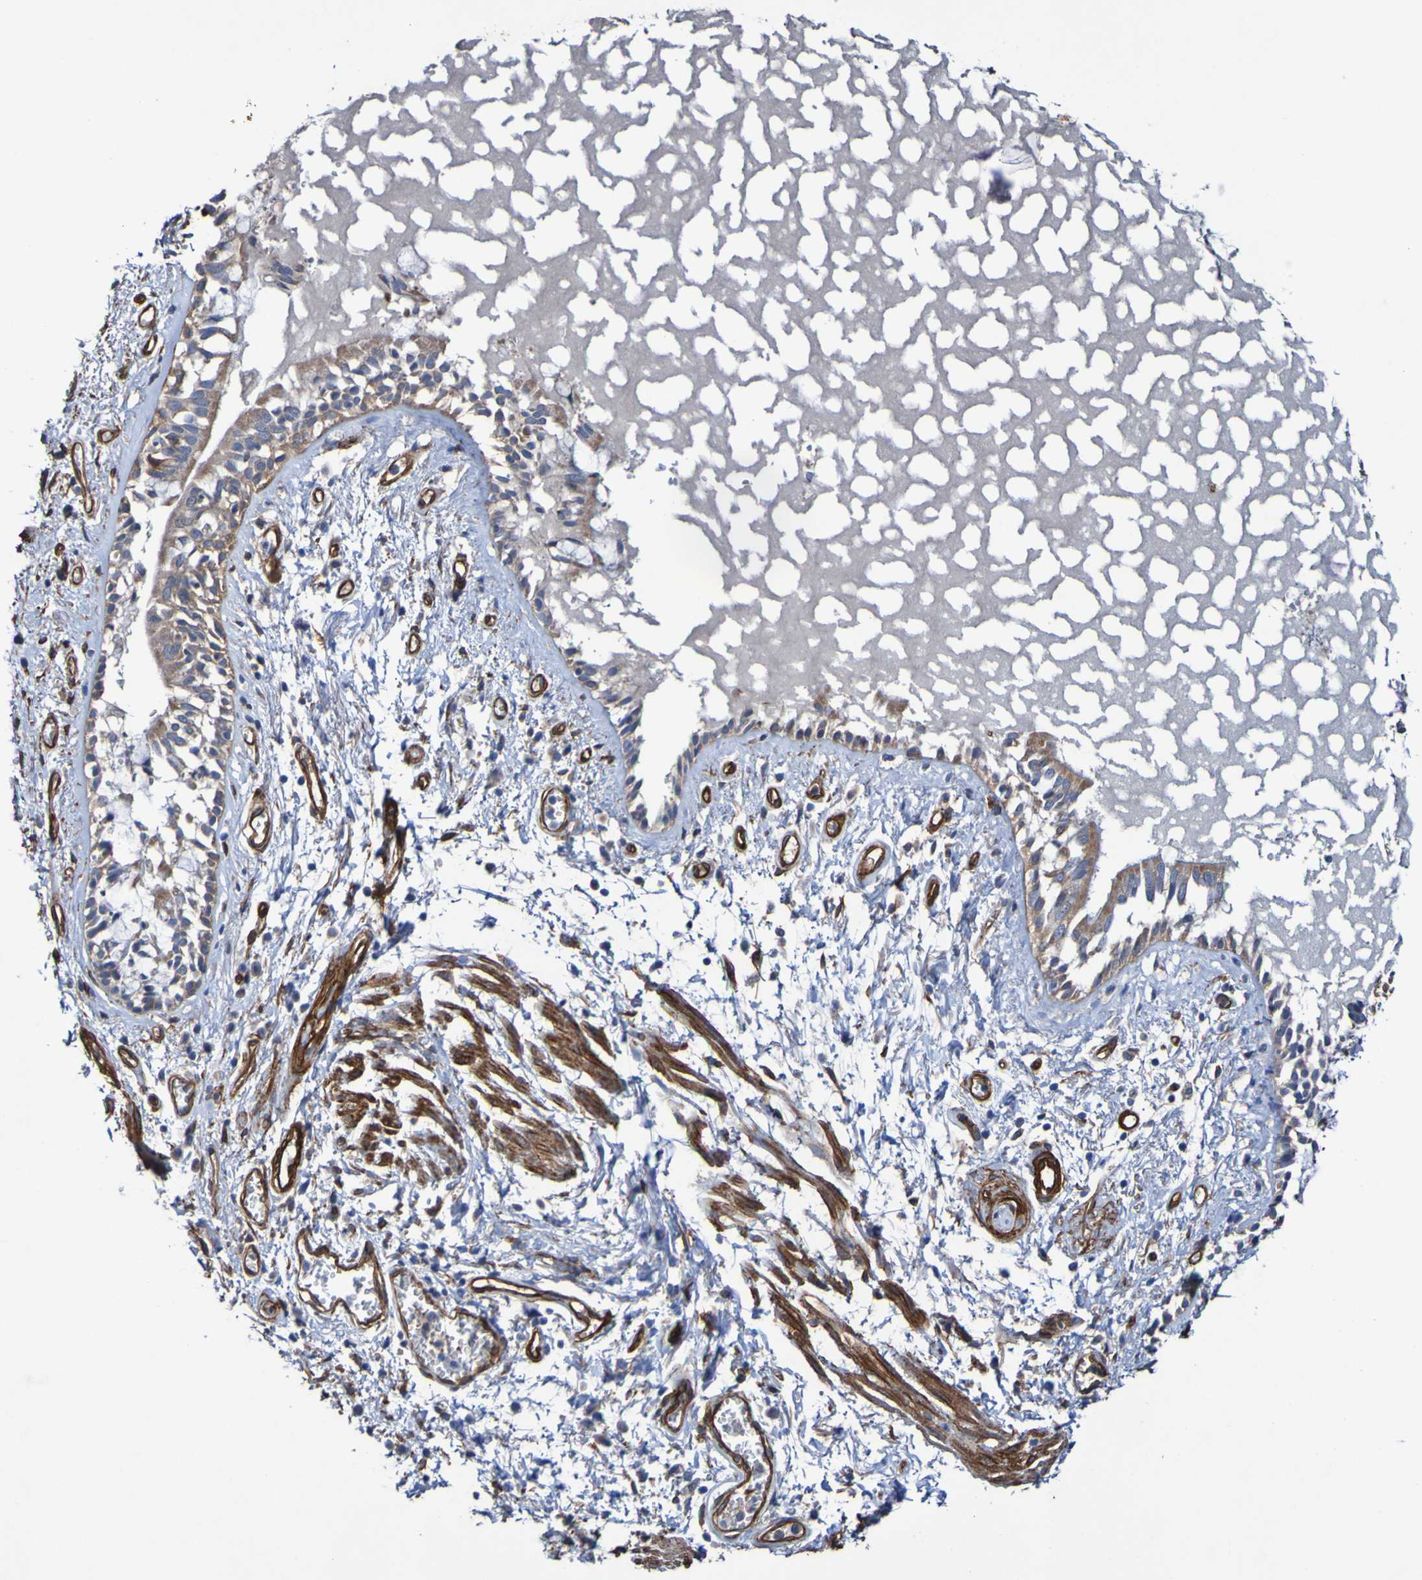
{"staining": {"intensity": "moderate", "quantity": ">75%", "location": "cytoplasmic/membranous"}, "tissue": "bronchus", "cell_type": "Respiratory epithelial cells", "image_type": "normal", "snomed": [{"axis": "morphology", "description": "Normal tissue, NOS"}, {"axis": "morphology", "description": "Inflammation, NOS"}, {"axis": "topography", "description": "Cartilage tissue"}, {"axis": "topography", "description": "Lung"}], "caption": "Protein expression analysis of benign bronchus reveals moderate cytoplasmic/membranous positivity in about >75% of respiratory epithelial cells. (Brightfield microscopy of DAB IHC at high magnification).", "gene": "ELMOD3", "patient": {"sex": "male", "age": 71}}